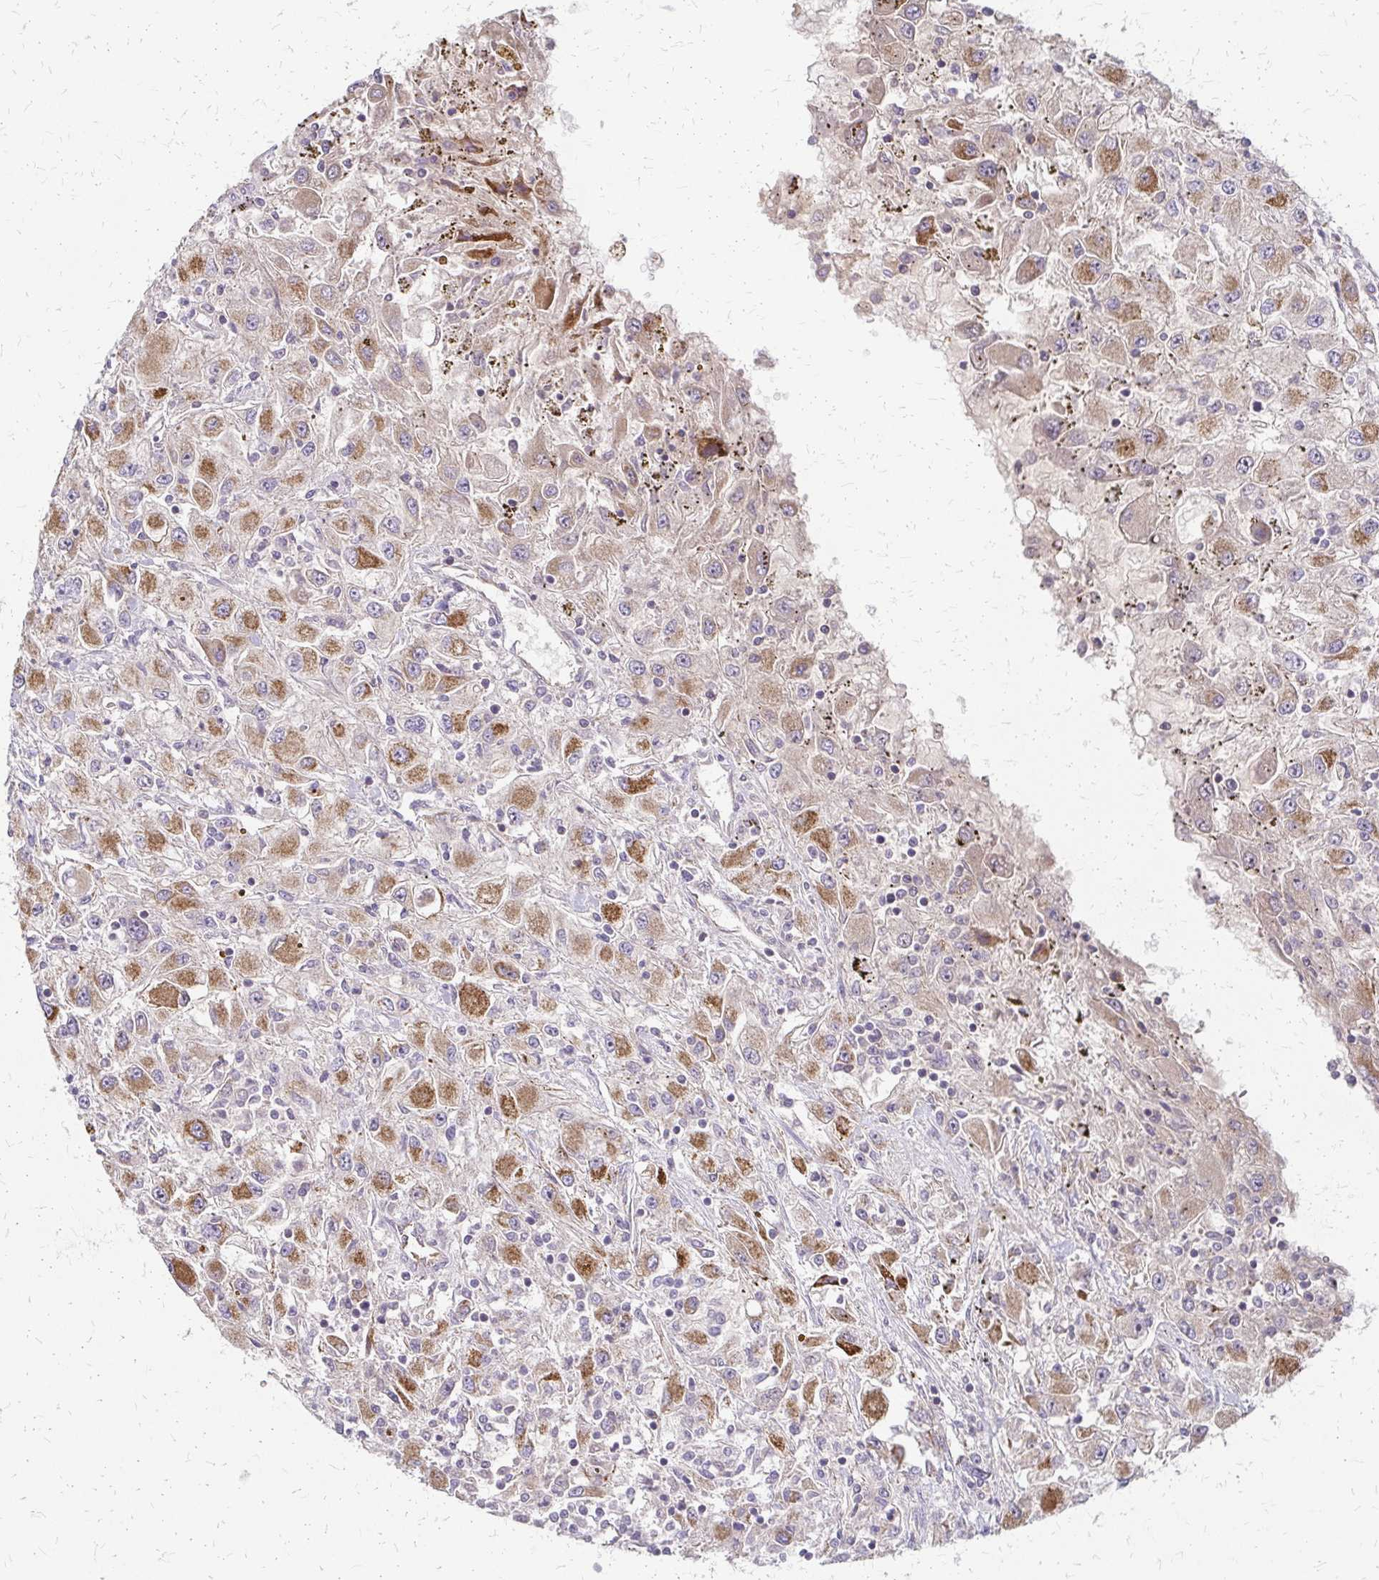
{"staining": {"intensity": "moderate", "quantity": "25%-75%", "location": "cytoplasmic/membranous"}, "tissue": "renal cancer", "cell_type": "Tumor cells", "image_type": "cancer", "snomed": [{"axis": "morphology", "description": "Adenocarcinoma, NOS"}, {"axis": "topography", "description": "Kidney"}], "caption": "Renal adenocarcinoma tissue displays moderate cytoplasmic/membranous expression in approximately 25%-75% of tumor cells The staining is performed using DAB (3,3'-diaminobenzidine) brown chromogen to label protein expression. The nuclei are counter-stained blue using hematoxylin.", "gene": "ZNF383", "patient": {"sex": "female", "age": 67}}